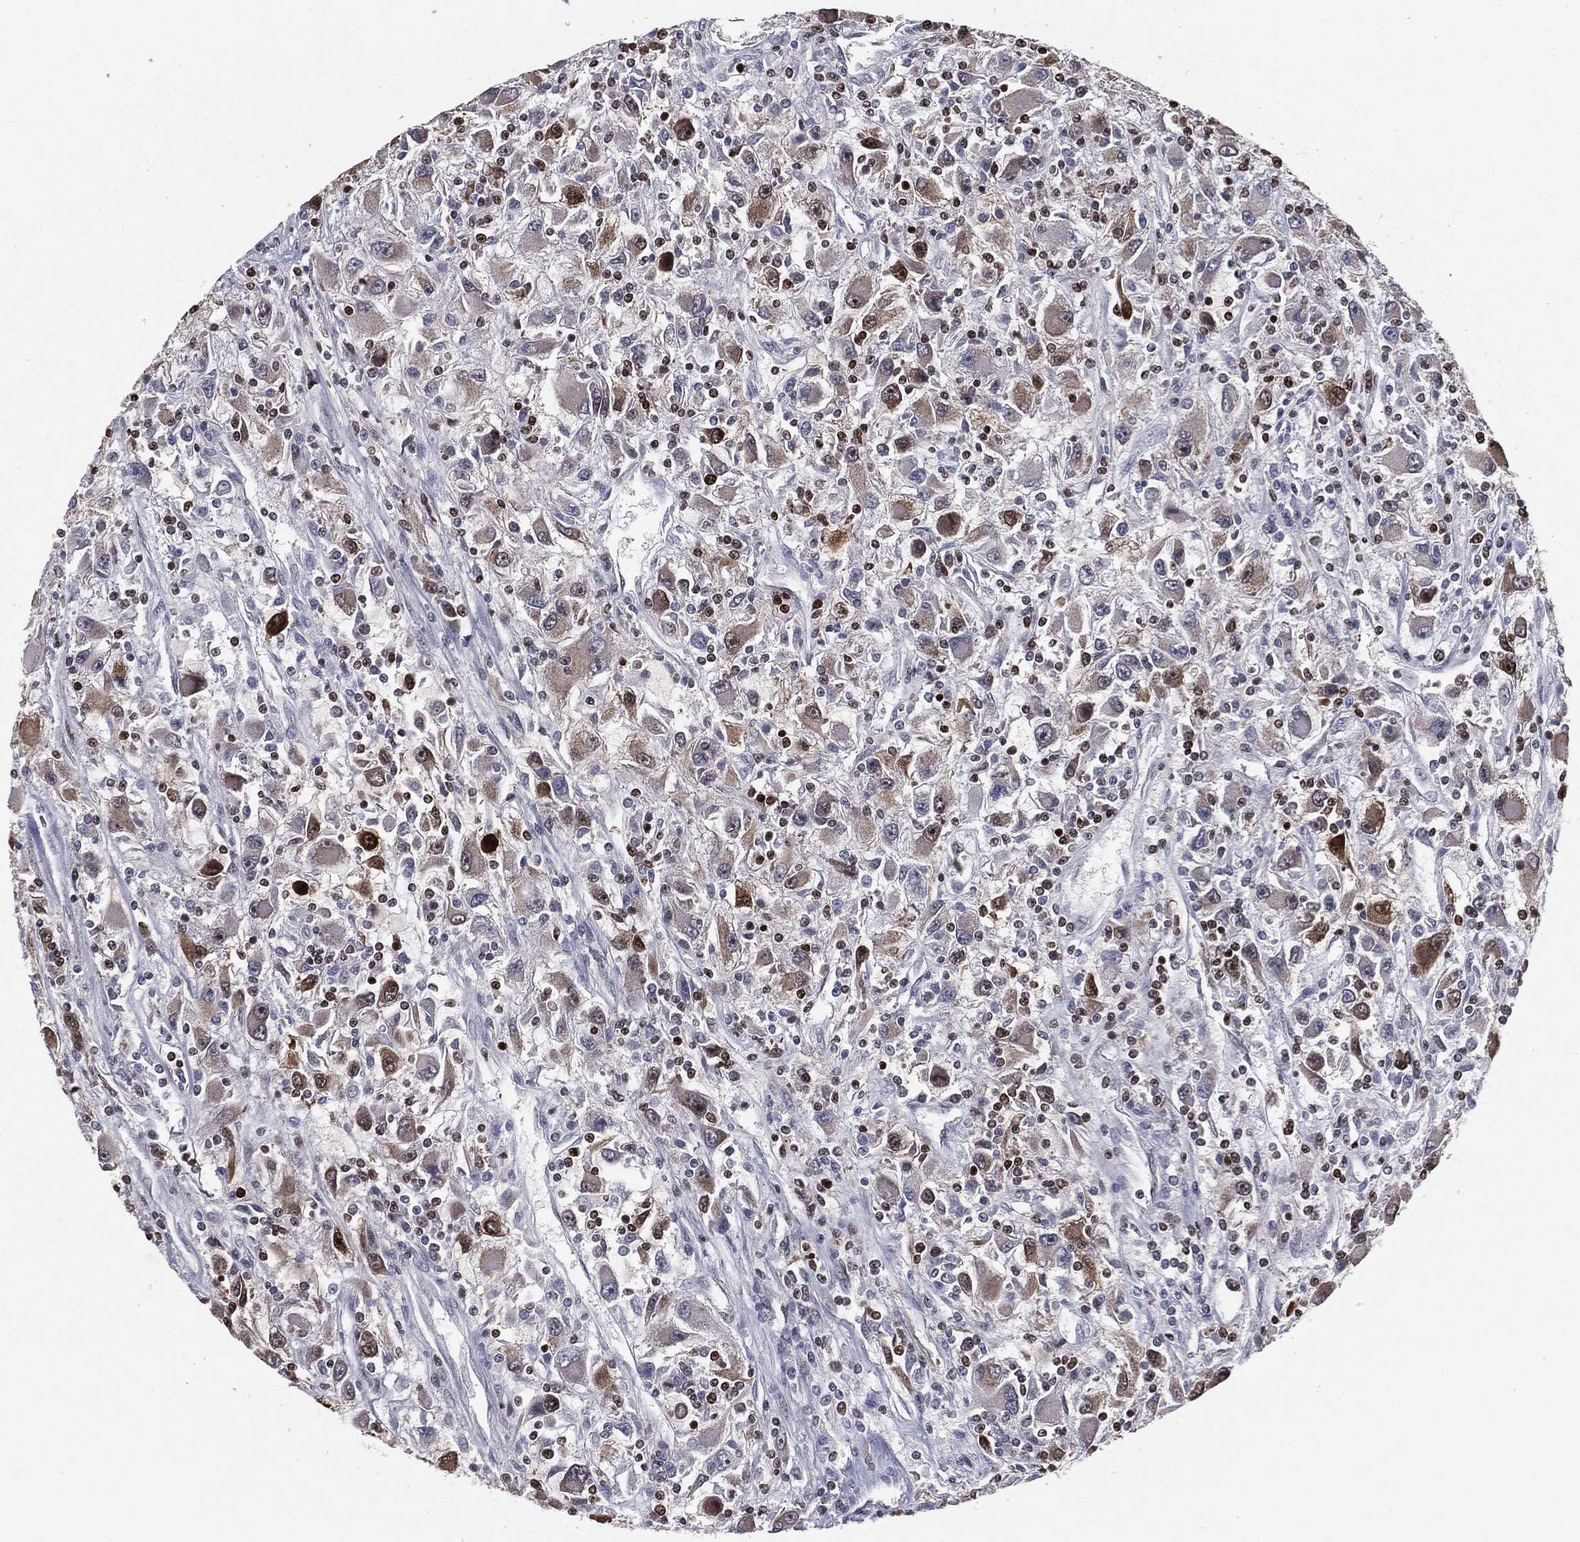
{"staining": {"intensity": "strong", "quantity": "<25%", "location": "cytoplasmic/membranous,nuclear"}, "tissue": "renal cancer", "cell_type": "Tumor cells", "image_type": "cancer", "snomed": [{"axis": "morphology", "description": "Adenocarcinoma, NOS"}, {"axis": "topography", "description": "Kidney"}], "caption": "Immunohistochemistry histopathology image of human adenocarcinoma (renal) stained for a protein (brown), which reveals medium levels of strong cytoplasmic/membranous and nuclear expression in approximately <25% of tumor cells.", "gene": "CHCHD2", "patient": {"sex": "female", "age": 67}}